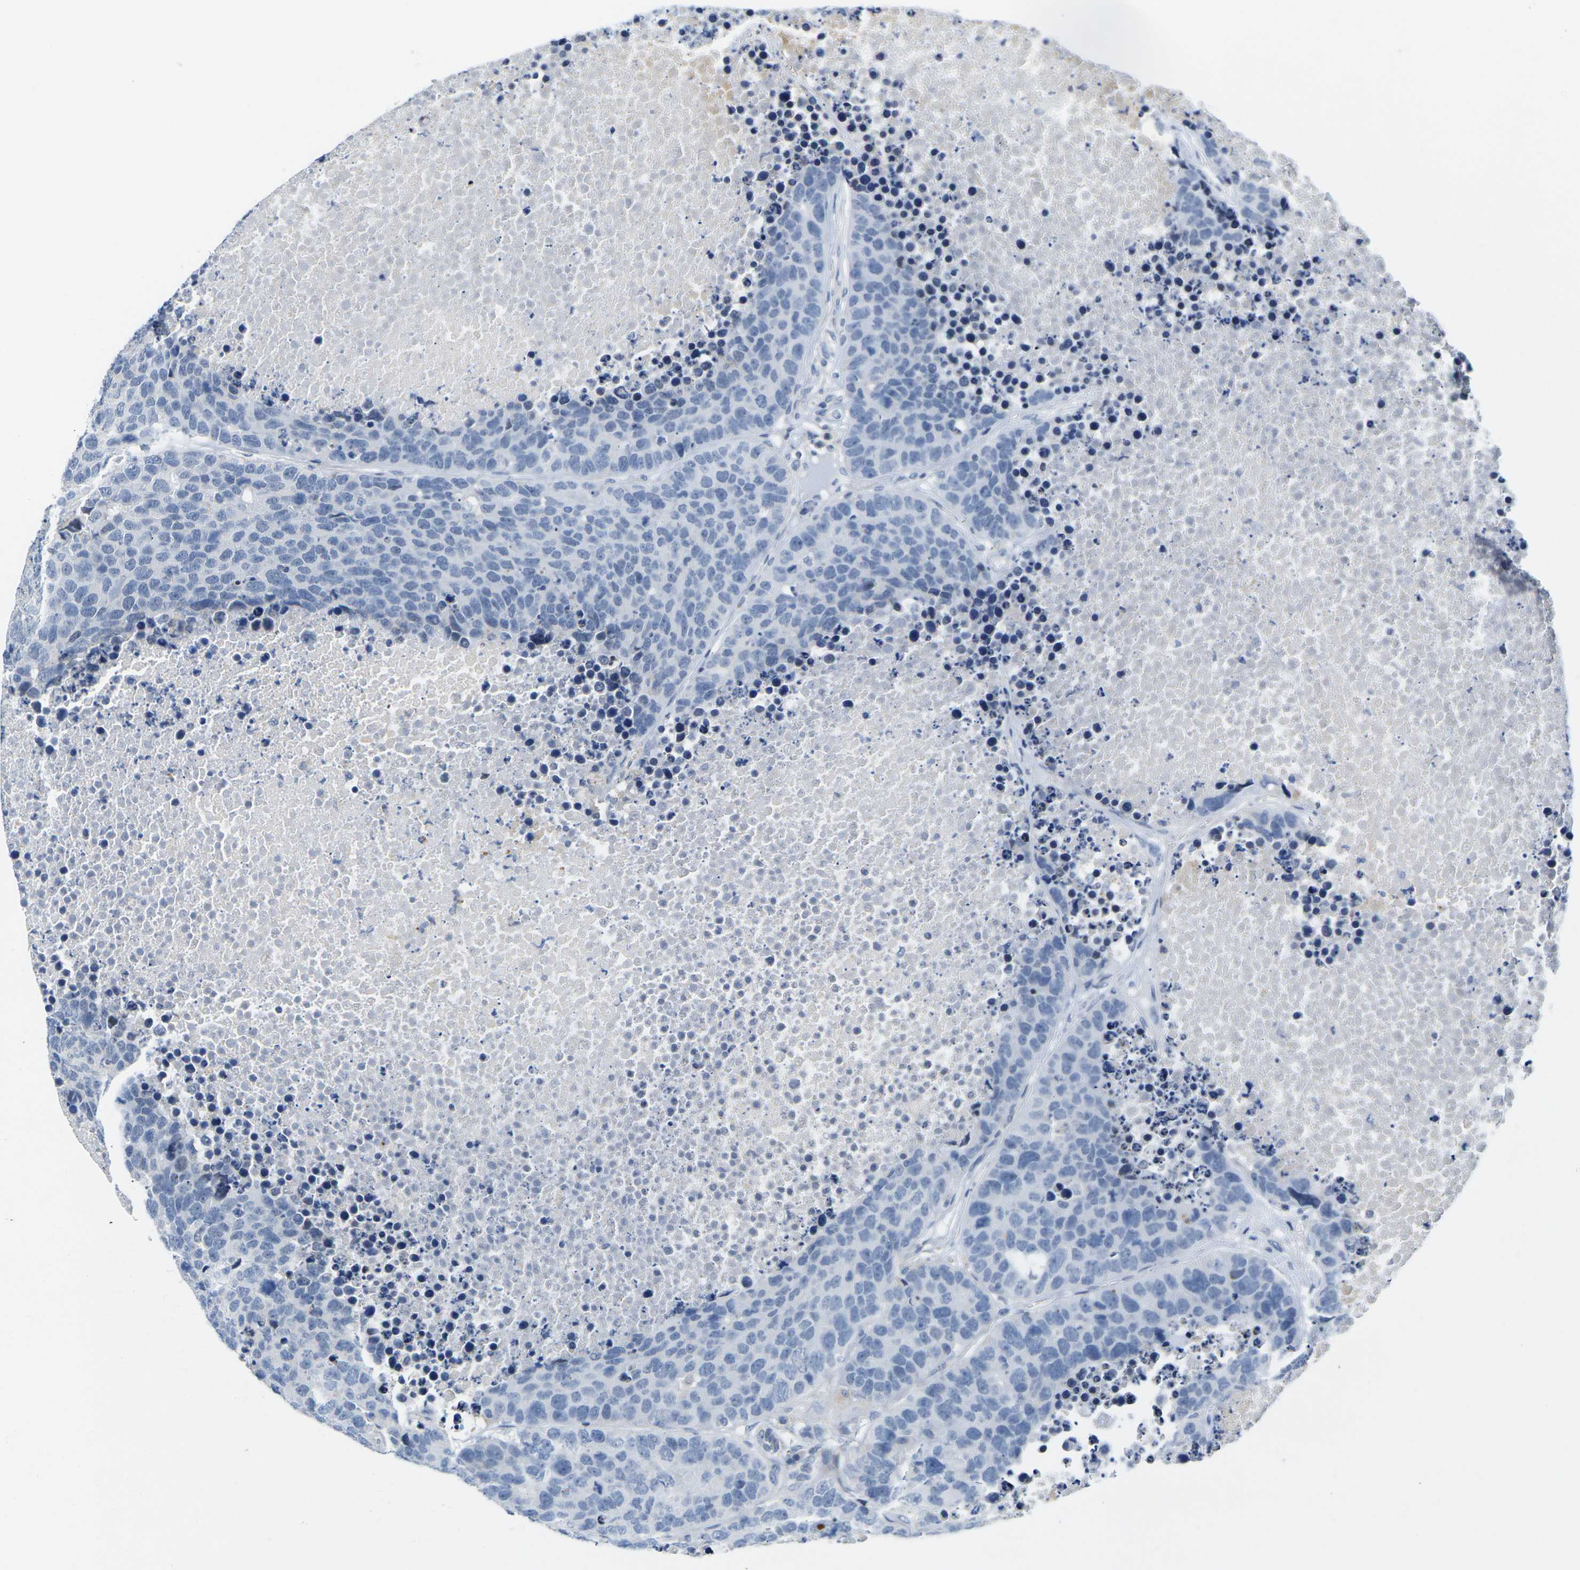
{"staining": {"intensity": "negative", "quantity": "none", "location": "none"}, "tissue": "carcinoid", "cell_type": "Tumor cells", "image_type": "cancer", "snomed": [{"axis": "morphology", "description": "Carcinoid, malignant, NOS"}, {"axis": "topography", "description": "Lung"}], "caption": "Immunohistochemical staining of carcinoid reveals no significant expression in tumor cells. (DAB (3,3'-diaminobenzidine) immunohistochemistry, high magnification).", "gene": "OTOF", "patient": {"sex": "male", "age": 60}}